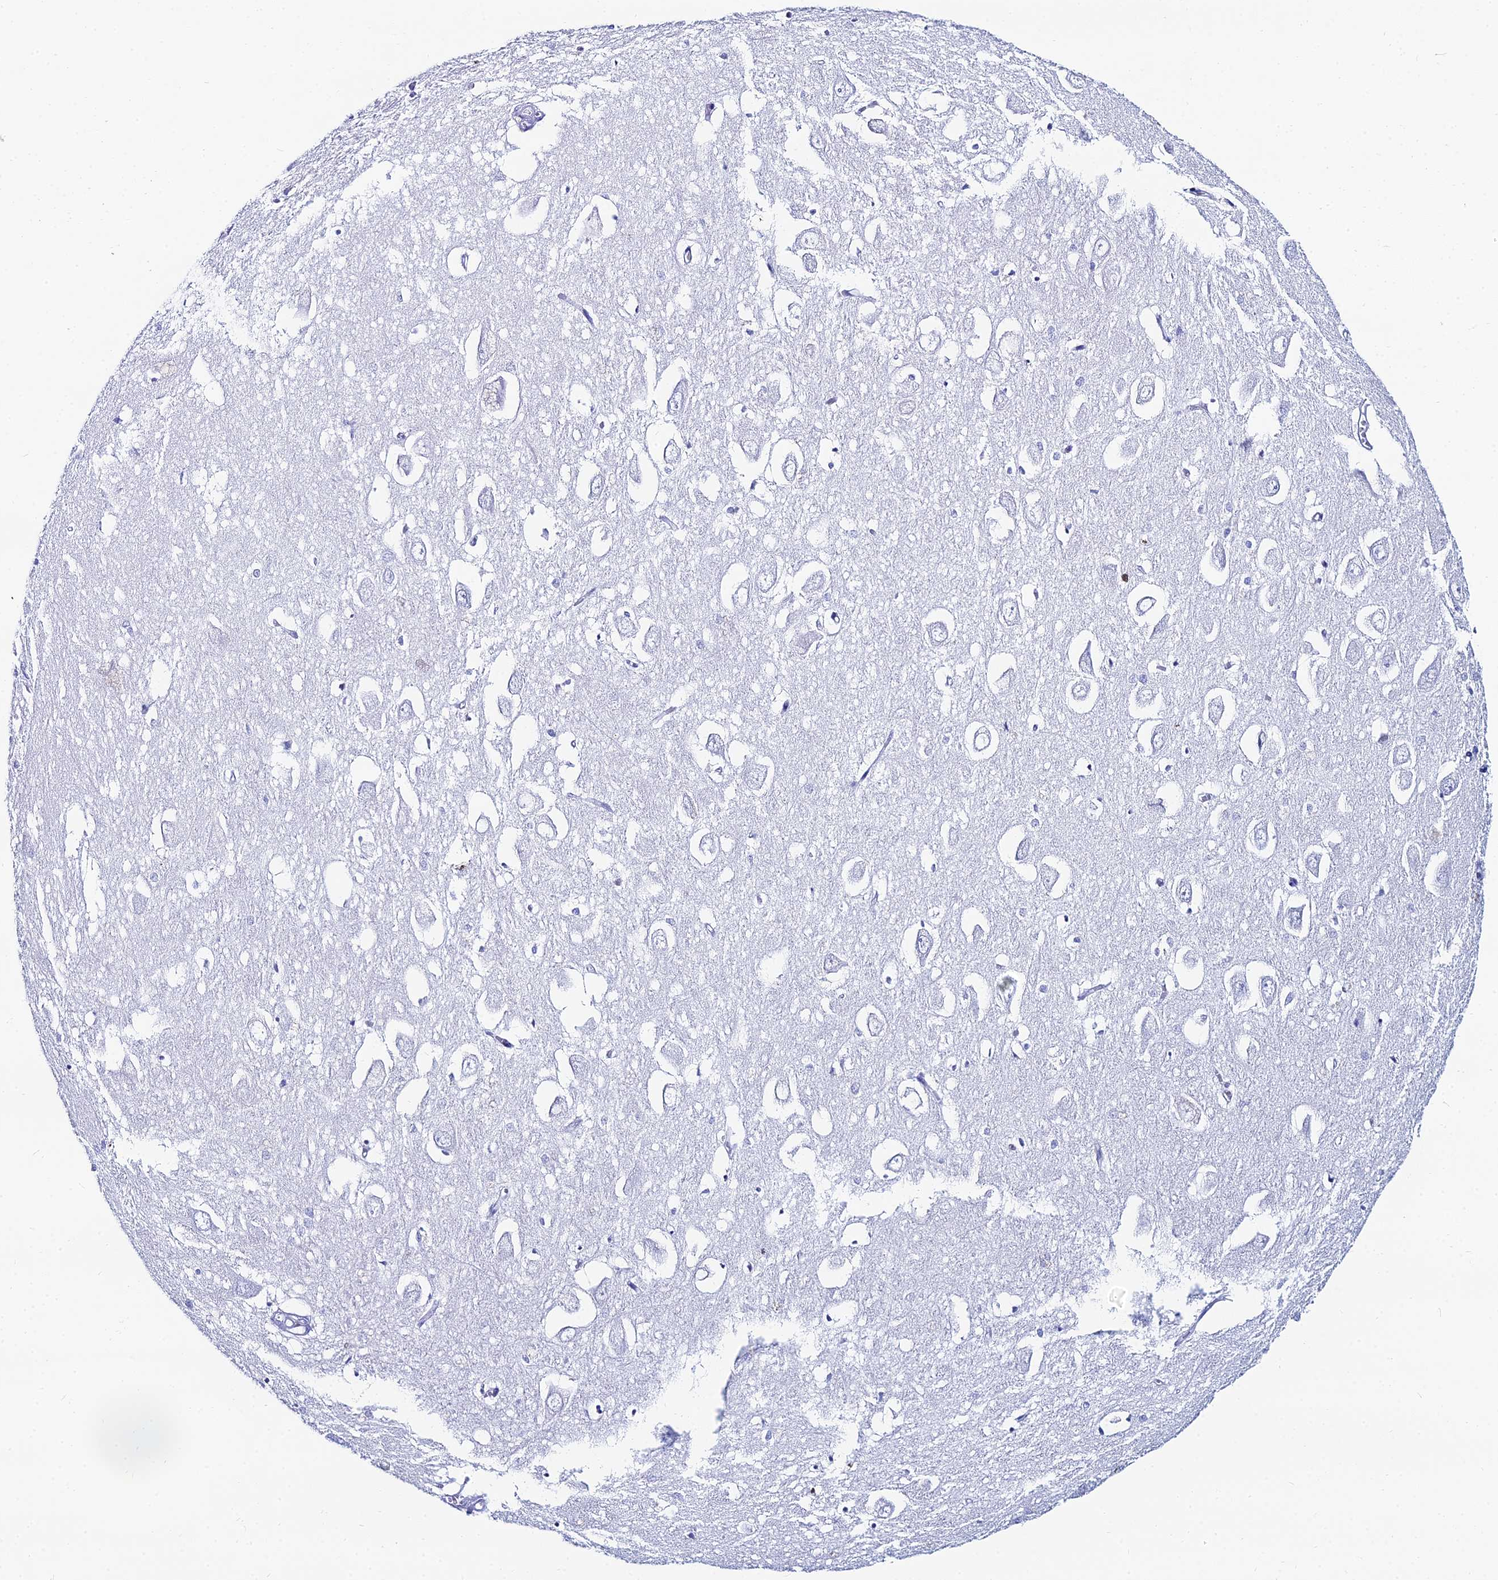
{"staining": {"intensity": "negative", "quantity": "none", "location": "none"}, "tissue": "hippocampus", "cell_type": "Glial cells", "image_type": "normal", "snomed": [{"axis": "morphology", "description": "Normal tissue, NOS"}, {"axis": "topography", "description": "Hippocampus"}], "caption": "Immunohistochemical staining of normal hippocampus exhibits no significant positivity in glial cells.", "gene": "HSPA1L", "patient": {"sex": "female", "age": 64}}